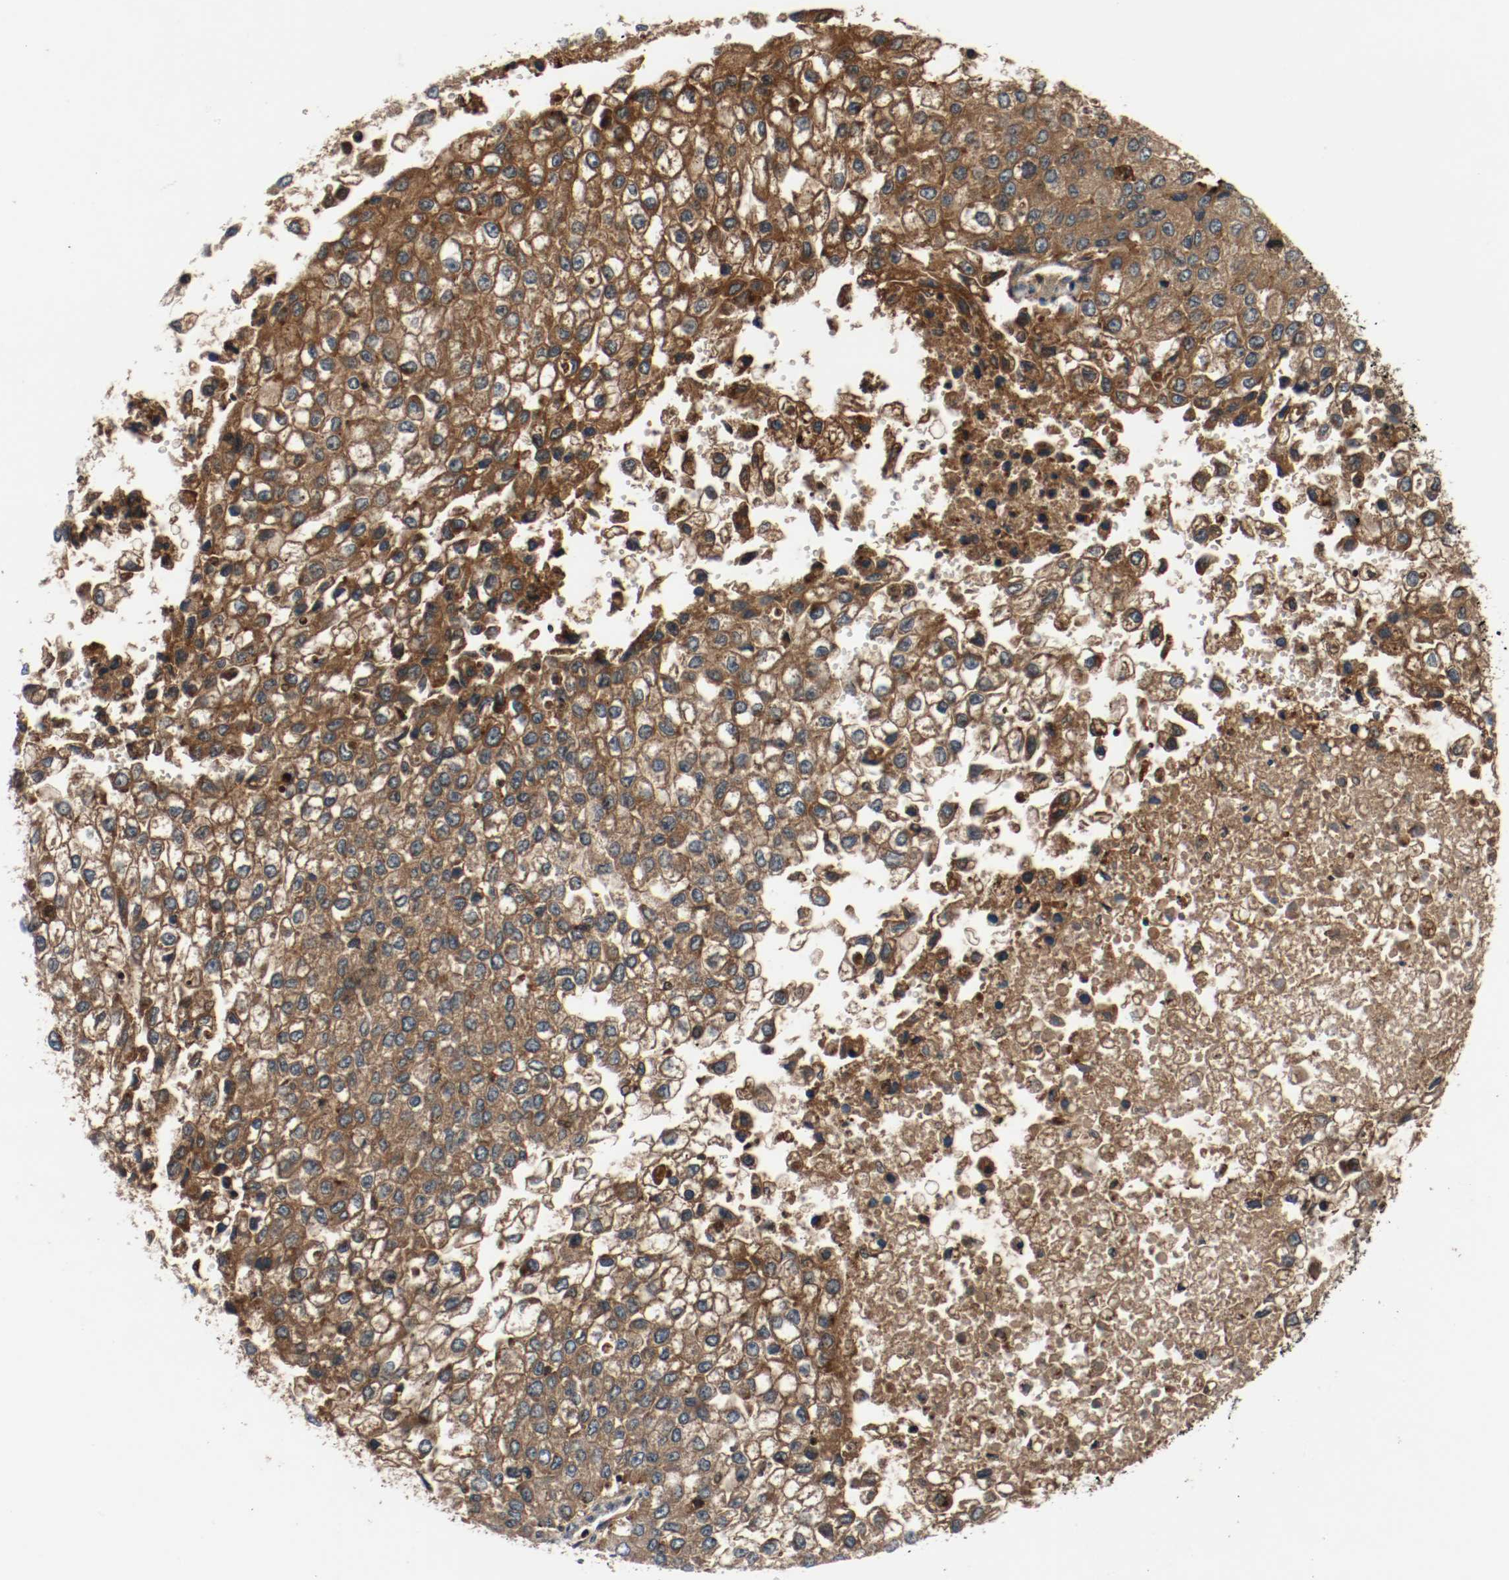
{"staining": {"intensity": "strong", "quantity": ">75%", "location": "cytoplasmic/membranous"}, "tissue": "liver cancer", "cell_type": "Tumor cells", "image_type": "cancer", "snomed": [{"axis": "morphology", "description": "Carcinoma, Hepatocellular, NOS"}, {"axis": "topography", "description": "Liver"}], "caption": "Liver cancer was stained to show a protein in brown. There is high levels of strong cytoplasmic/membranous positivity in about >75% of tumor cells. (brown staining indicates protein expression, while blue staining denotes nuclei).", "gene": "LAMP2", "patient": {"sex": "female", "age": 66}}